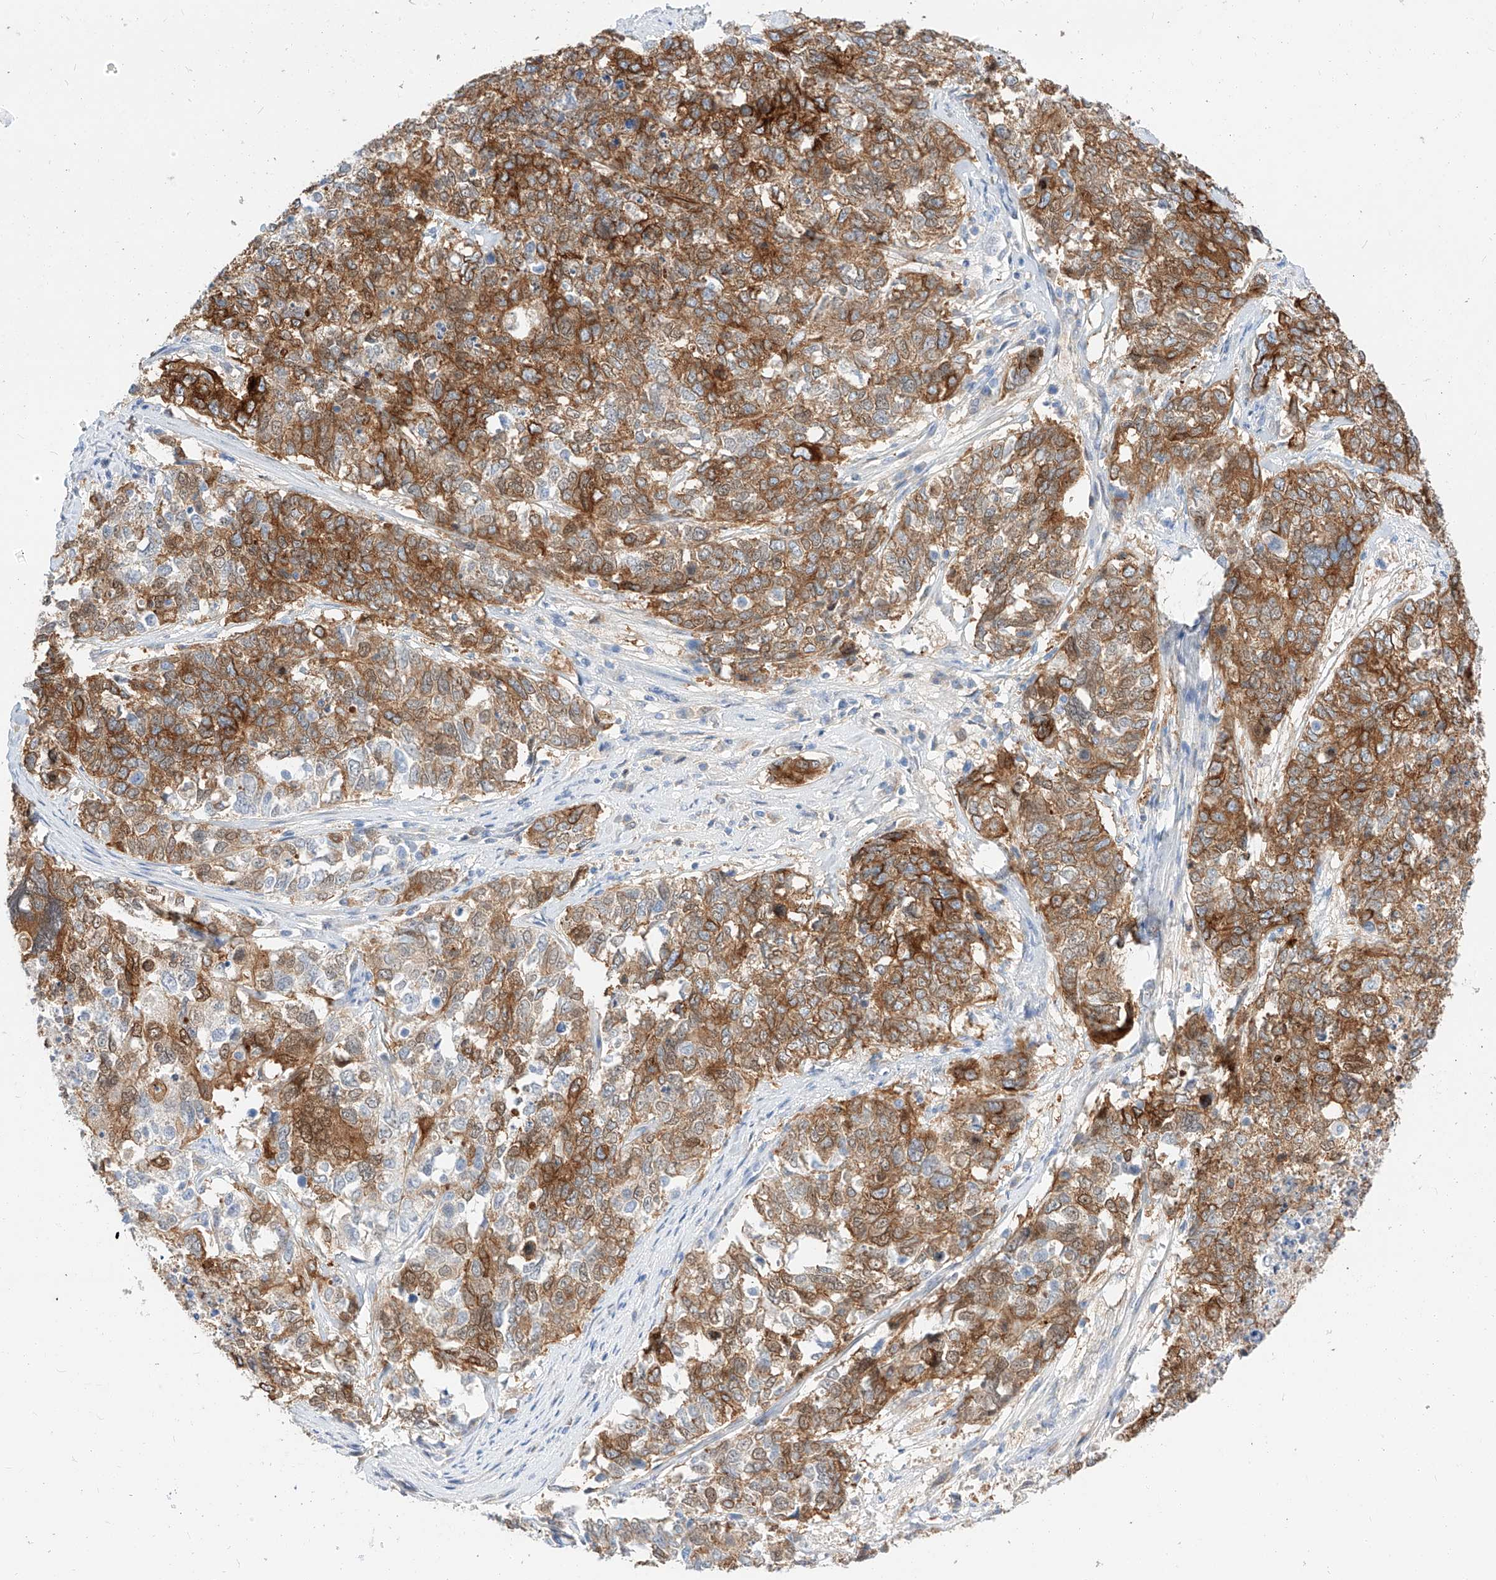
{"staining": {"intensity": "moderate", "quantity": ">75%", "location": "cytoplasmic/membranous"}, "tissue": "cervical cancer", "cell_type": "Tumor cells", "image_type": "cancer", "snomed": [{"axis": "morphology", "description": "Squamous cell carcinoma, NOS"}, {"axis": "topography", "description": "Cervix"}], "caption": "A histopathology image showing moderate cytoplasmic/membranous expression in about >75% of tumor cells in cervical cancer (squamous cell carcinoma), as visualized by brown immunohistochemical staining.", "gene": "MAP7", "patient": {"sex": "female", "age": 63}}